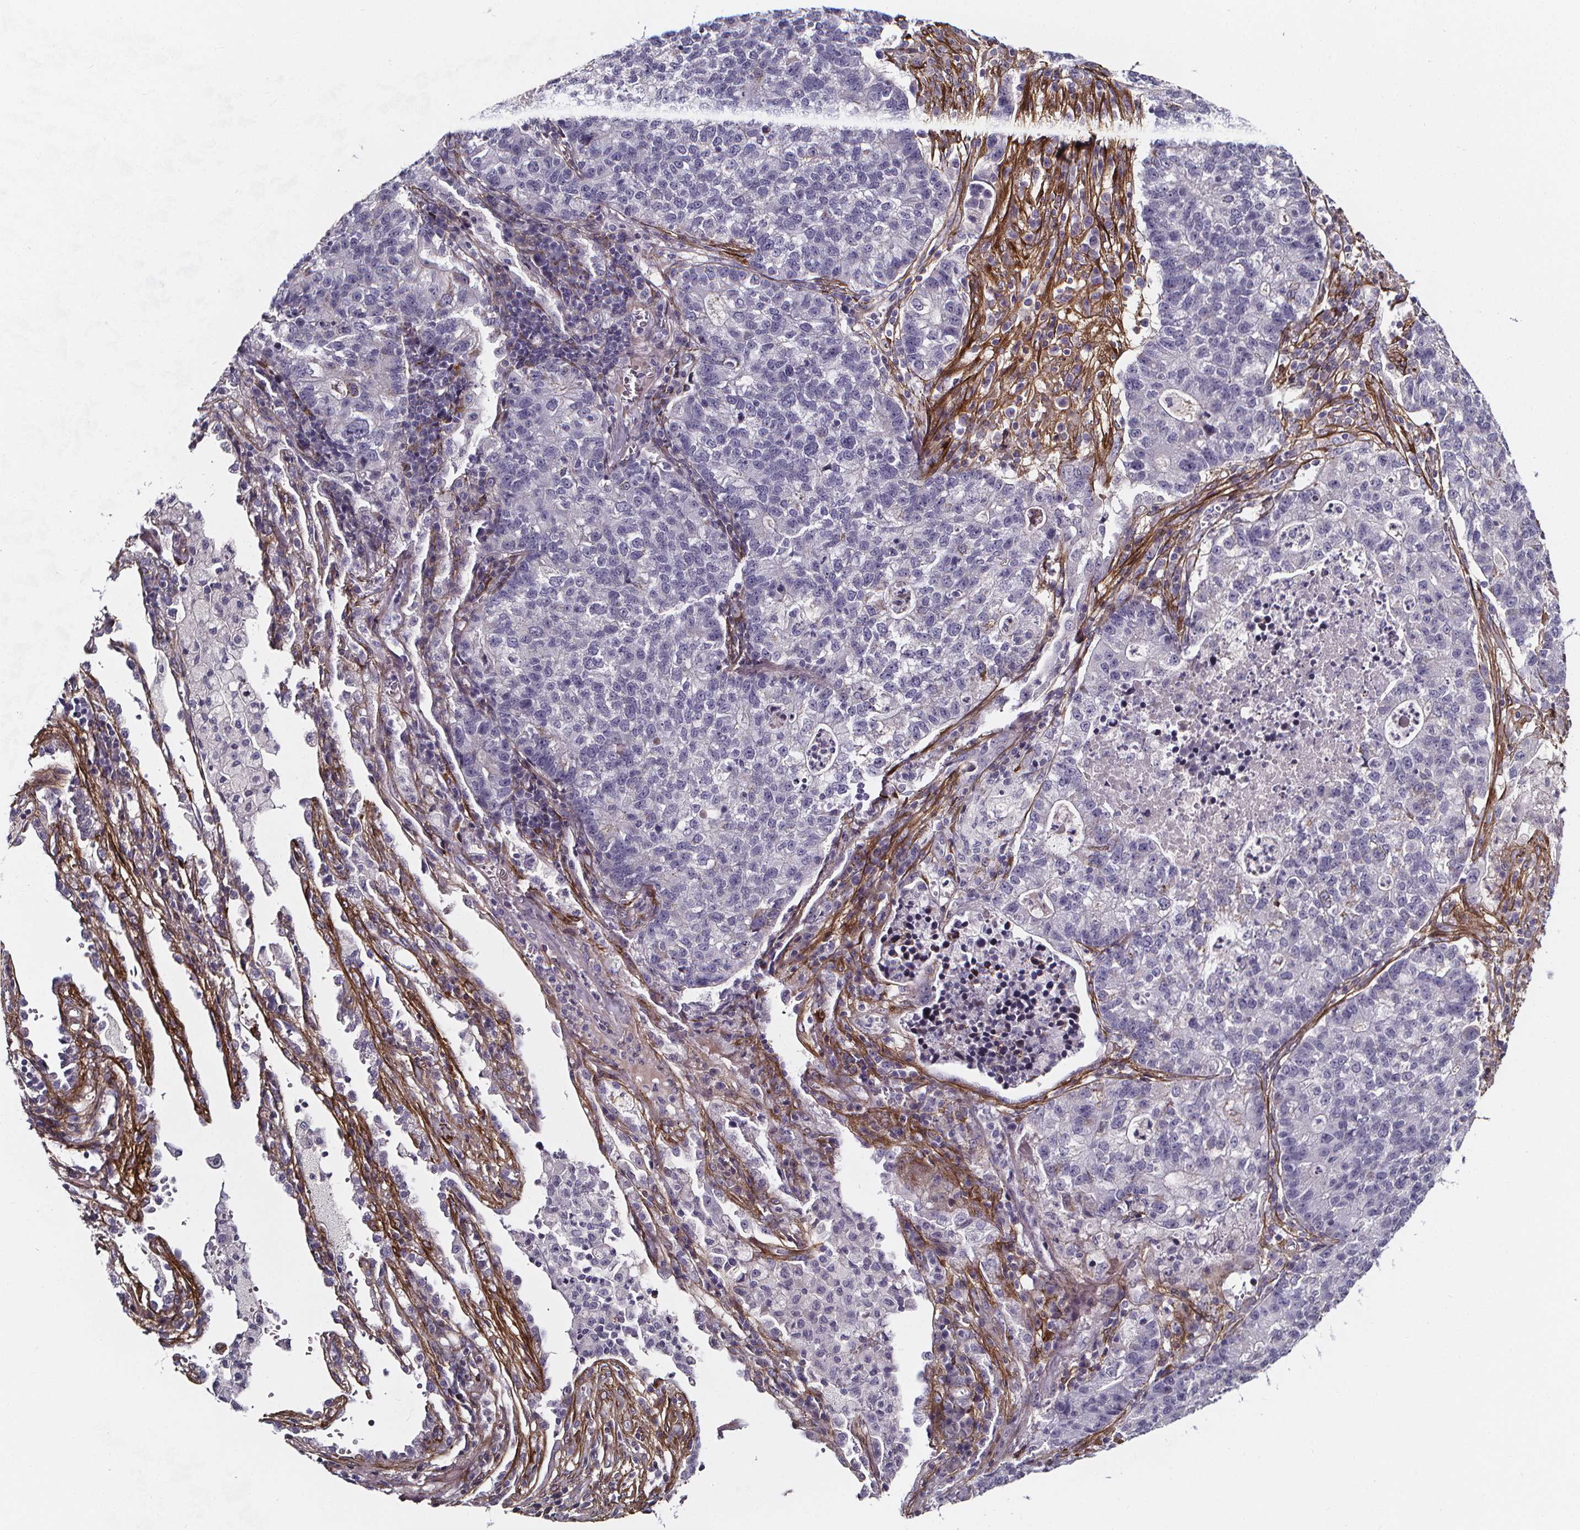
{"staining": {"intensity": "negative", "quantity": "none", "location": "none"}, "tissue": "lung cancer", "cell_type": "Tumor cells", "image_type": "cancer", "snomed": [{"axis": "morphology", "description": "Adenocarcinoma, NOS"}, {"axis": "topography", "description": "Lung"}], "caption": "Tumor cells are negative for brown protein staining in lung cancer (adenocarcinoma).", "gene": "AEBP1", "patient": {"sex": "male", "age": 57}}